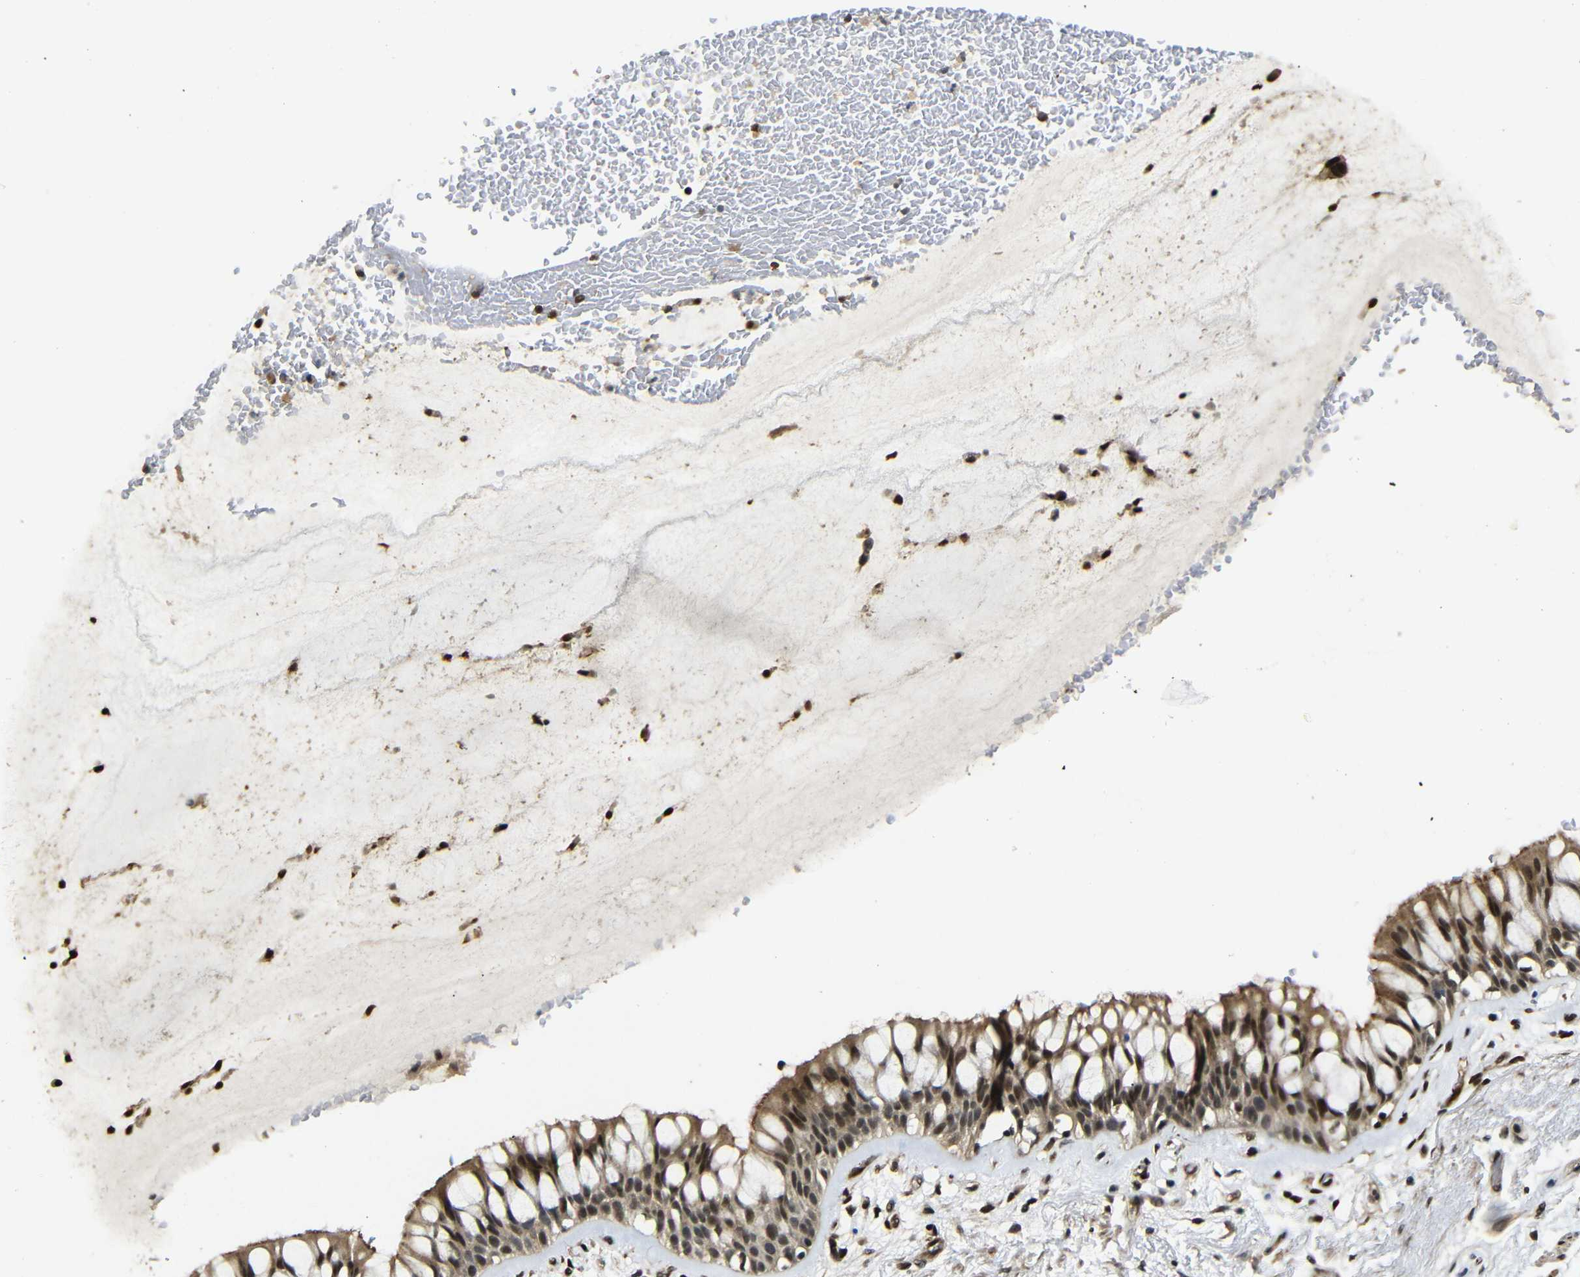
{"staining": {"intensity": "moderate", "quantity": ">75%", "location": "cytoplasmic/membranous,nuclear"}, "tissue": "bronchus", "cell_type": "Respiratory epithelial cells", "image_type": "normal", "snomed": [{"axis": "morphology", "description": "Normal tissue, NOS"}, {"axis": "topography", "description": "Bronchus"}], "caption": "Immunohistochemistry (IHC) (DAB (3,3'-diaminobenzidine)) staining of unremarkable bronchus displays moderate cytoplasmic/membranous,nuclear protein staining in approximately >75% of respiratory epithelial cells. The staining was performed using DAB (3,3'-diaminobenzidine), with brown indicating positive protein expression. Nuclei are stained blue with hematoxylin.", "gene": "TBX2", "patient": {"sex": "male", "age": 66}}